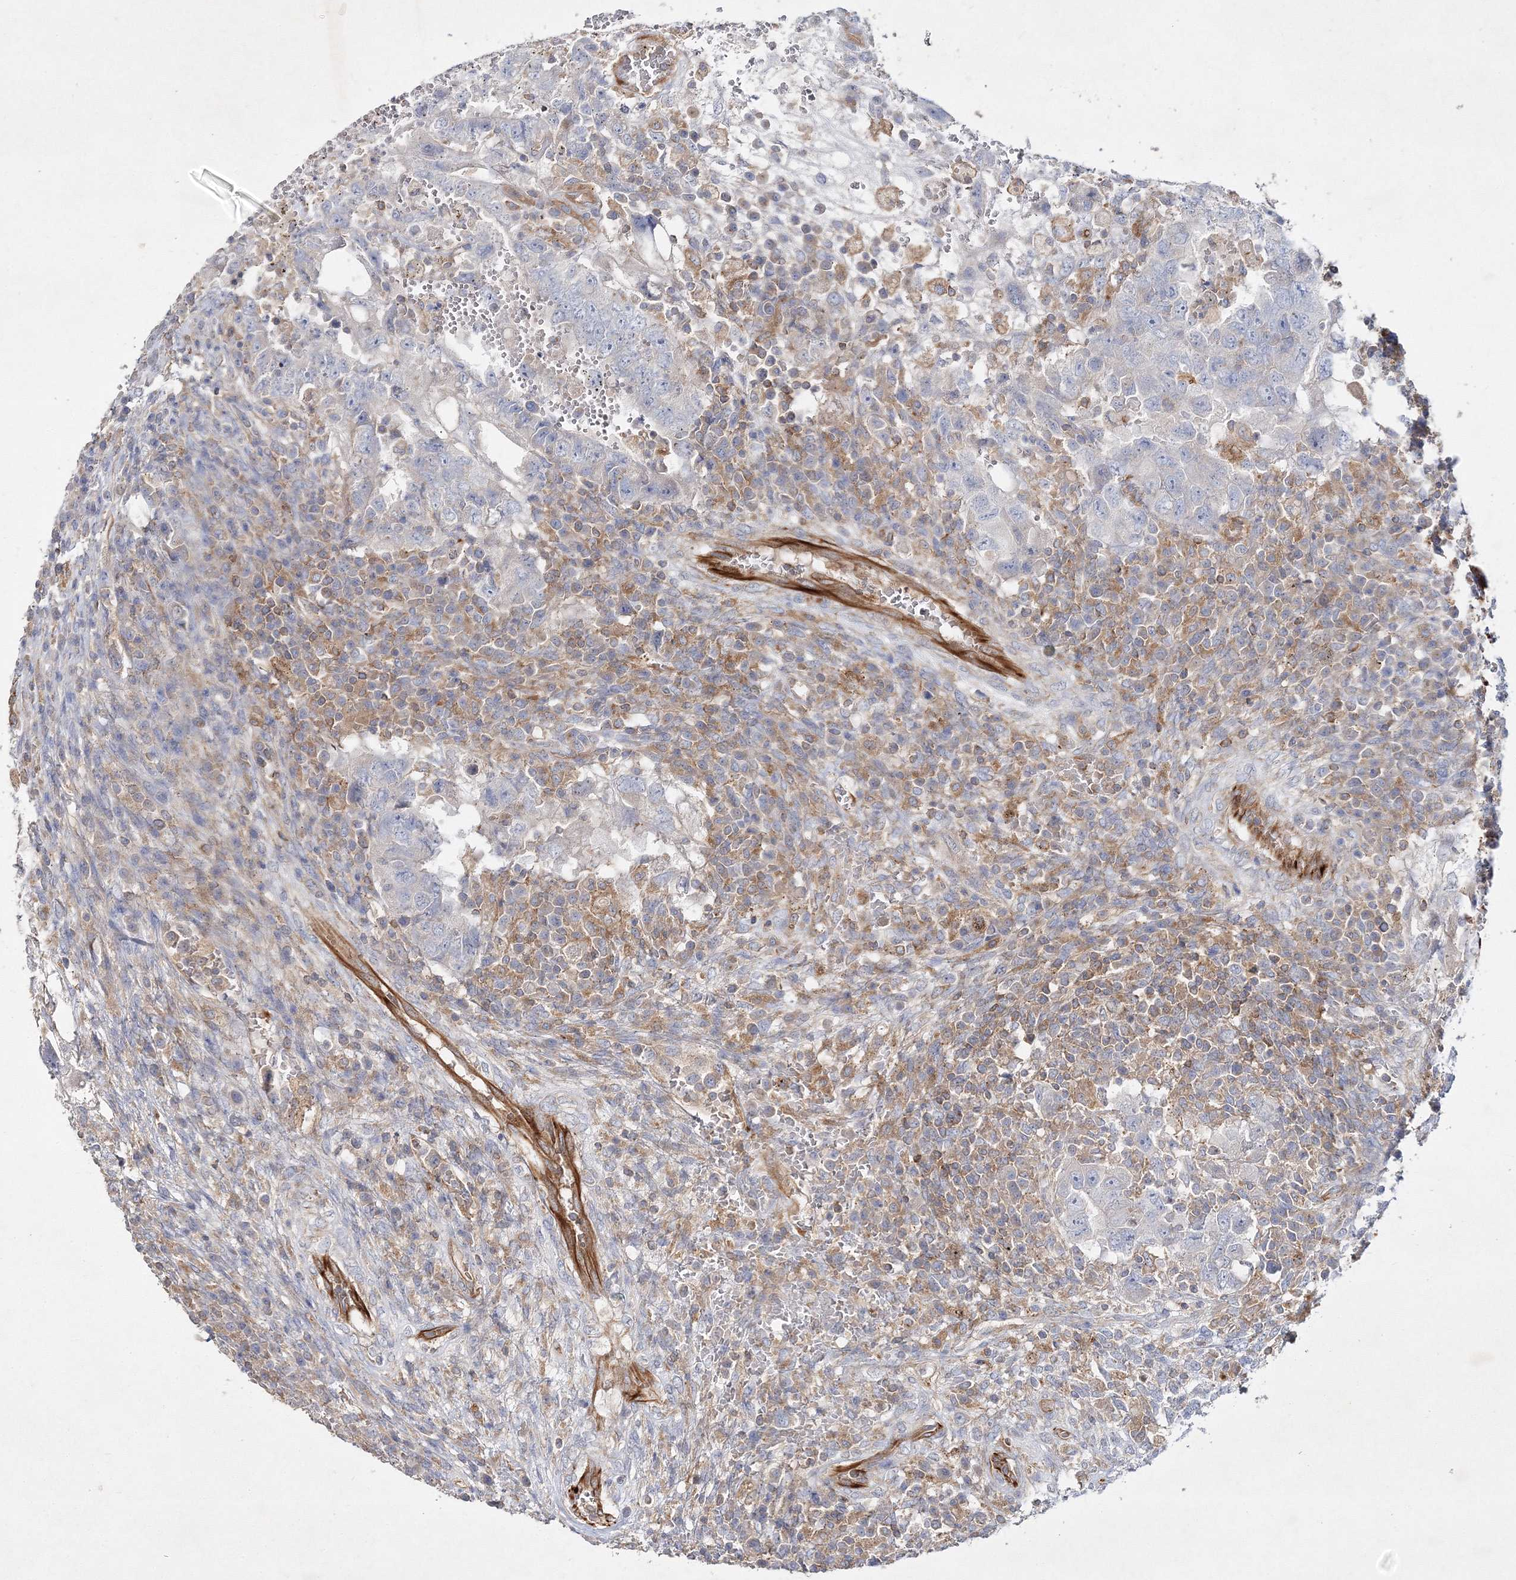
{"staining": {"intensity": "negative", "quantity": "none", "location": "none"}, "tissue": "testis cancer", "cell_type": "Tumor cells", "image_type": "cancer", "snomed": [{"axis": "morphology", "description": "Carcinoma, Embryonal, NOS"}, {"axis": "topography", "description": "Testis"}], "caption": "Immunohistochemistry (IHC) of embryonal carcinoma (testis) reveals no staining in tumor cells.", "gene": "WDR37", "patient": {"sex": "male", "age": 26}}